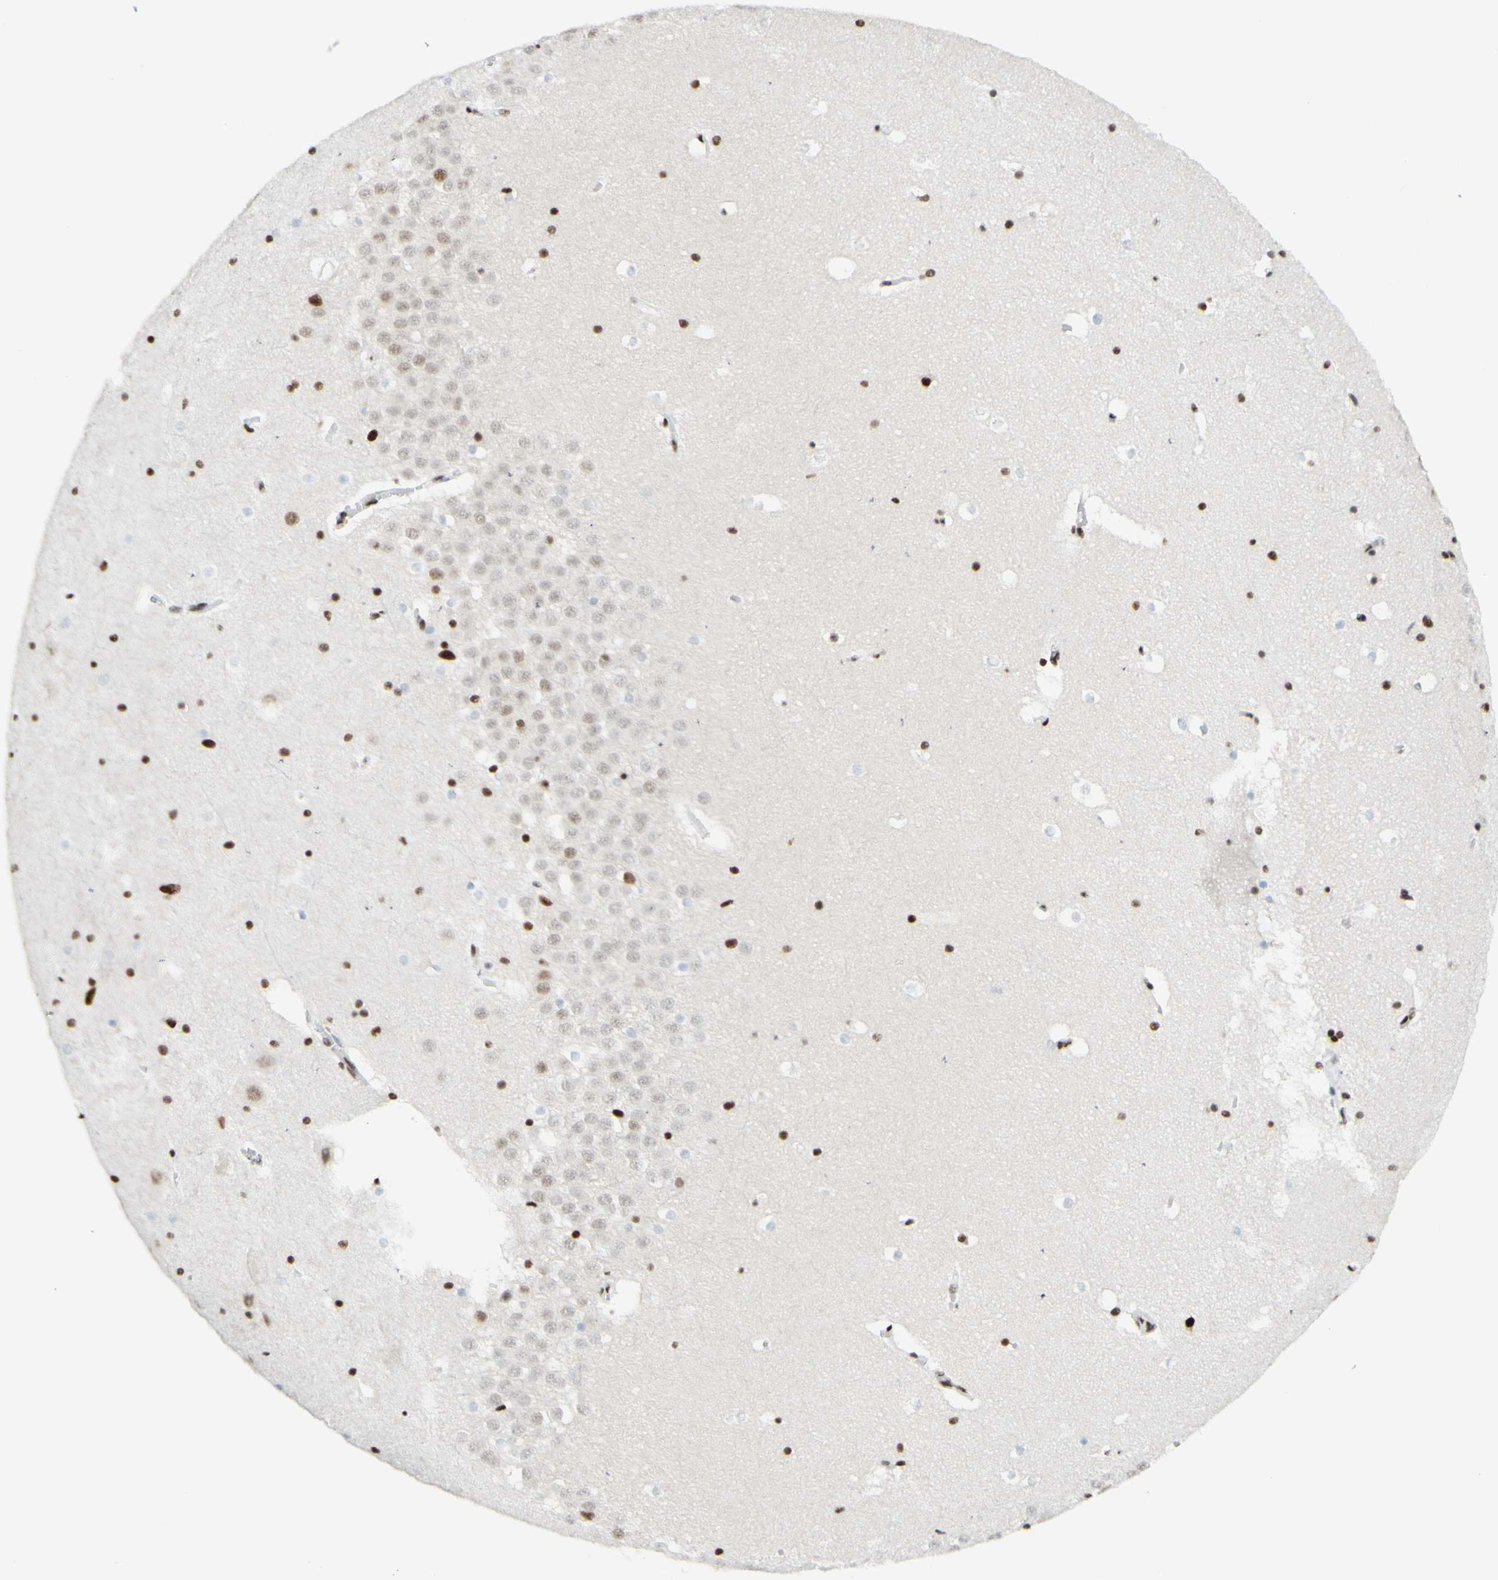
{"staining": {"intensity": "moderate", "quantity": "25%-75%", "location": "nuclear"}, "tissue": "hippocampus", "cell_type": "Glial cells", "image_type": "normal", "snomed": [{"axis": "morphology", "description": "Normal tissue, NOS"}, {"axis": "topography", "description": "Hippocampus"}], "caption": "IHC image of unremarkable hippocampus: human hippocampus stained using immunohistochemistry demonstrates medium levels of moderate protein expression localized specifically in the nuclear of glial cells, appearing as a nuclear brown color.", "gene": "WTAP", "patient": {"sex": "male", "age": 45}}